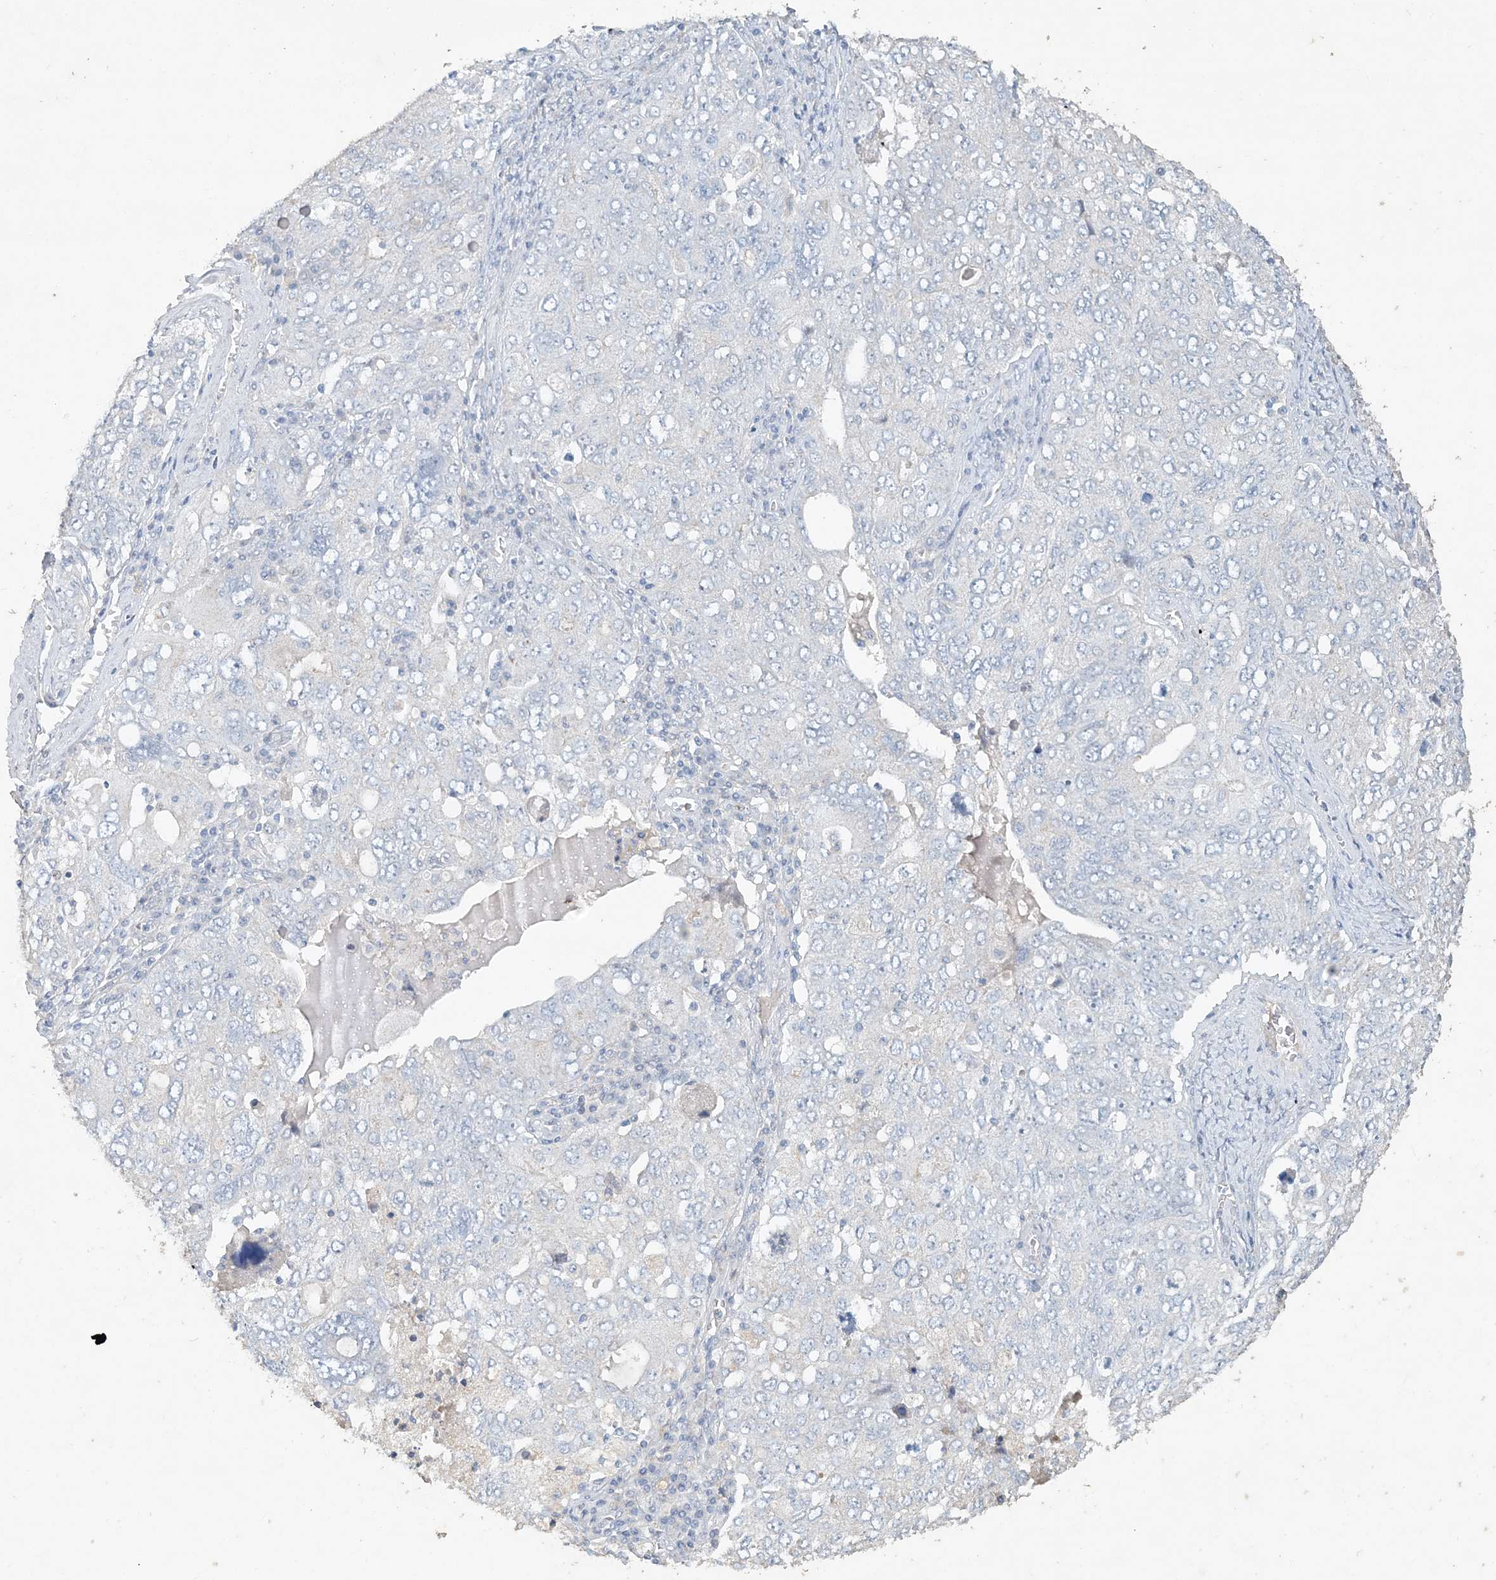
{"staining": {"intensity": "negative", "quantity": "none", "location": "none"}, "tissue": "ovarian cancer", "cell_type": "Tumor cells", "image_type": "cancer", "snomed": [{"axis": "morphology", "description": "Carcinoma, endometroid"}, {"axis": "topography", "description": "Ovary"}], "caption": "Immunohistochemistry (IHC) image of ovarian cancer stained for a protein (brown), which shows no positivity in tumor cells.", "gene": "DNAH5", "patient": {"sex": "female", "age": 62}}